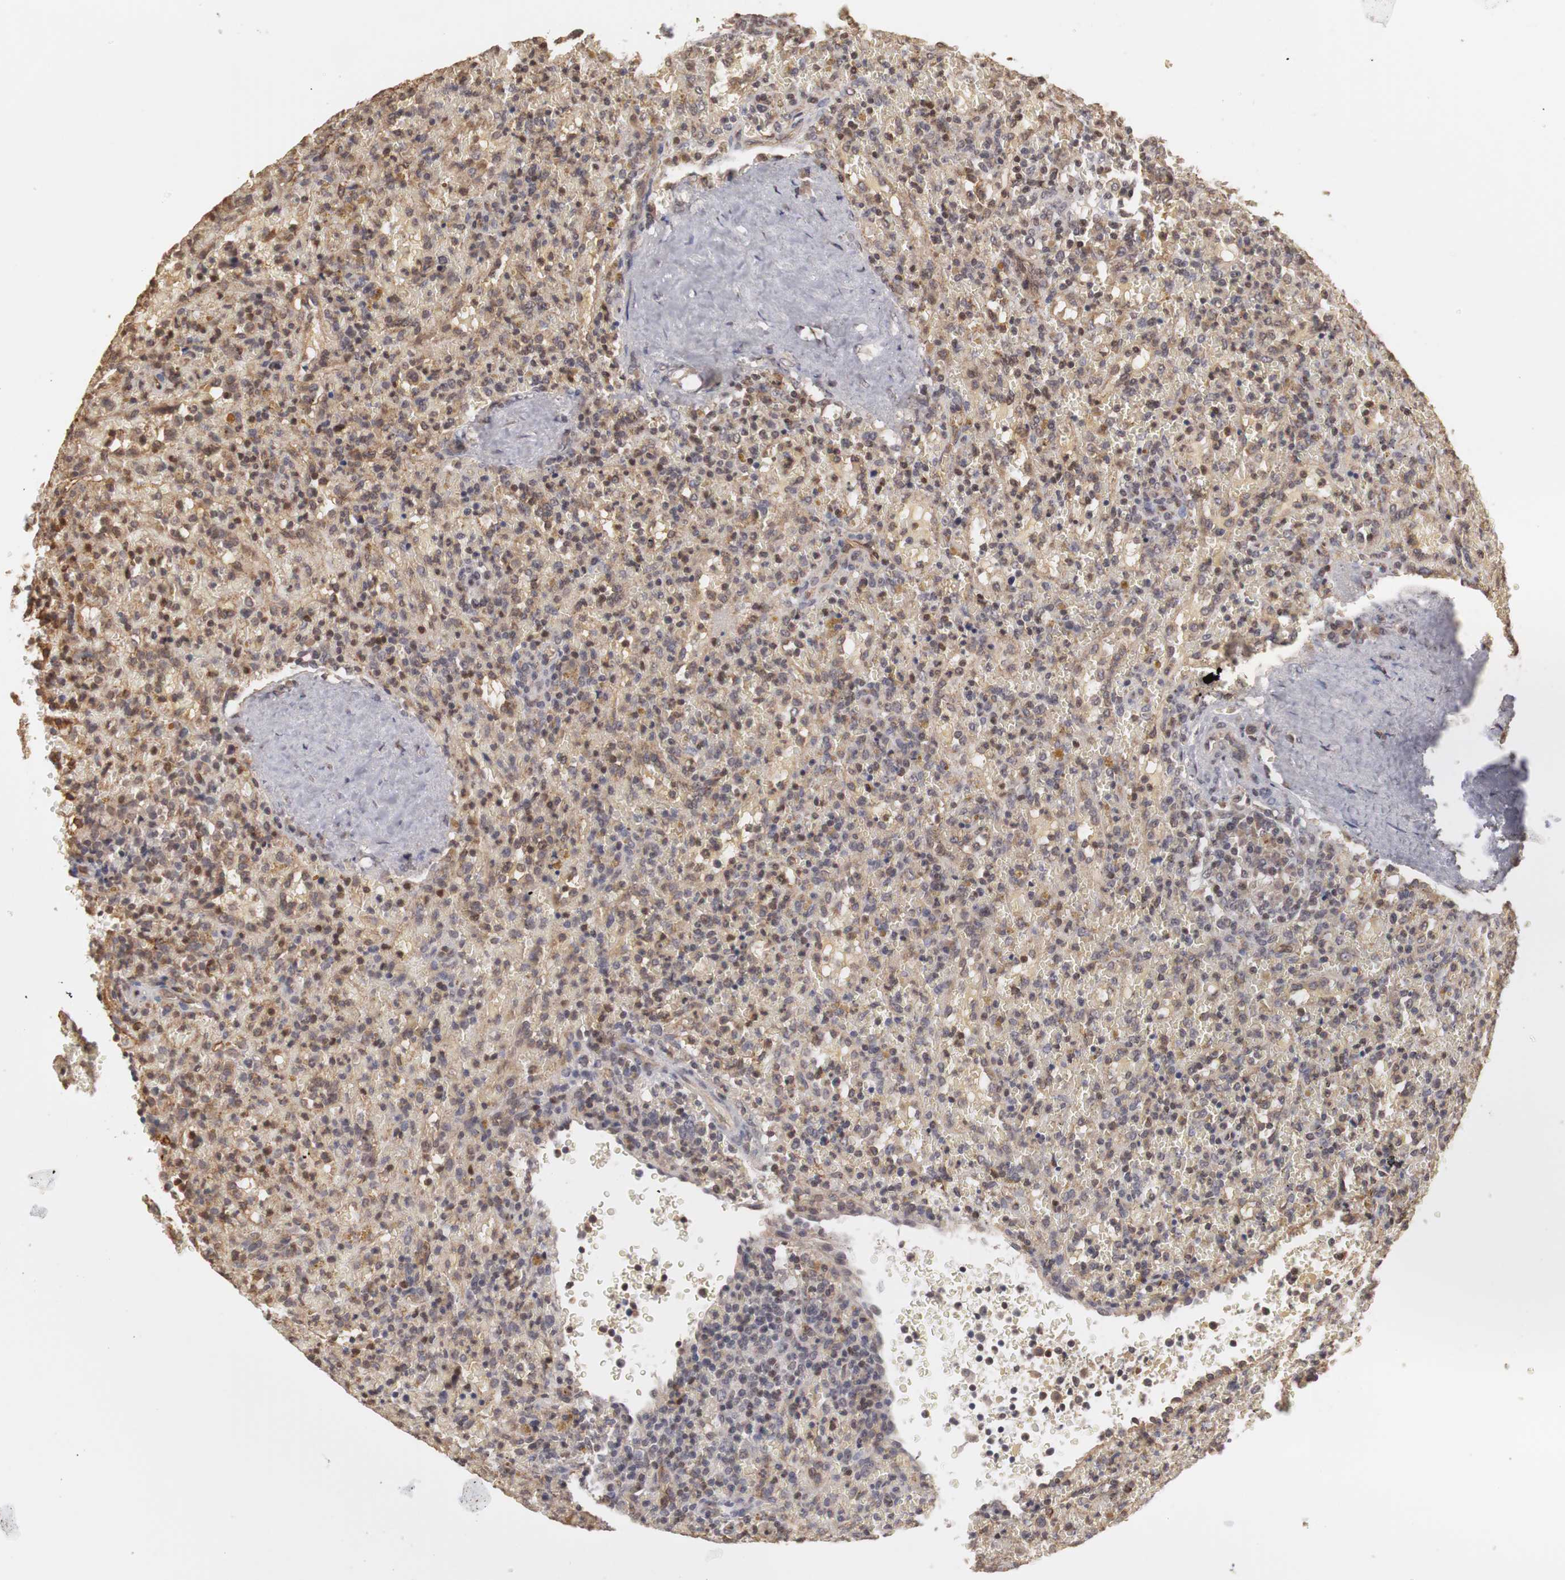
{"staining": {"intensity": "weak", "quantity": ">75%", "location": "cytoplasmic/membranous,nuclear"}, "tissue": "lymphoma", "cell_type": "Tumor cells", "image_type": "cancer", "snomed": [{"axis": "morphology", "description": "Malignant lymphoma, non-Hodgkin's type, High grade"}, {"axis": "topography", "description": "Spleen"}, {"axis": "topography", "description": "Lymph node"}], "caption": "Immunohistochemical staining of human lymphoma shows weak cytoplasmic/membranous and nuclear protein expression in approximately >75% of tumor cells.", "gene": "PLEKHA1", "patient": {"sex": "female", "age": 70}}